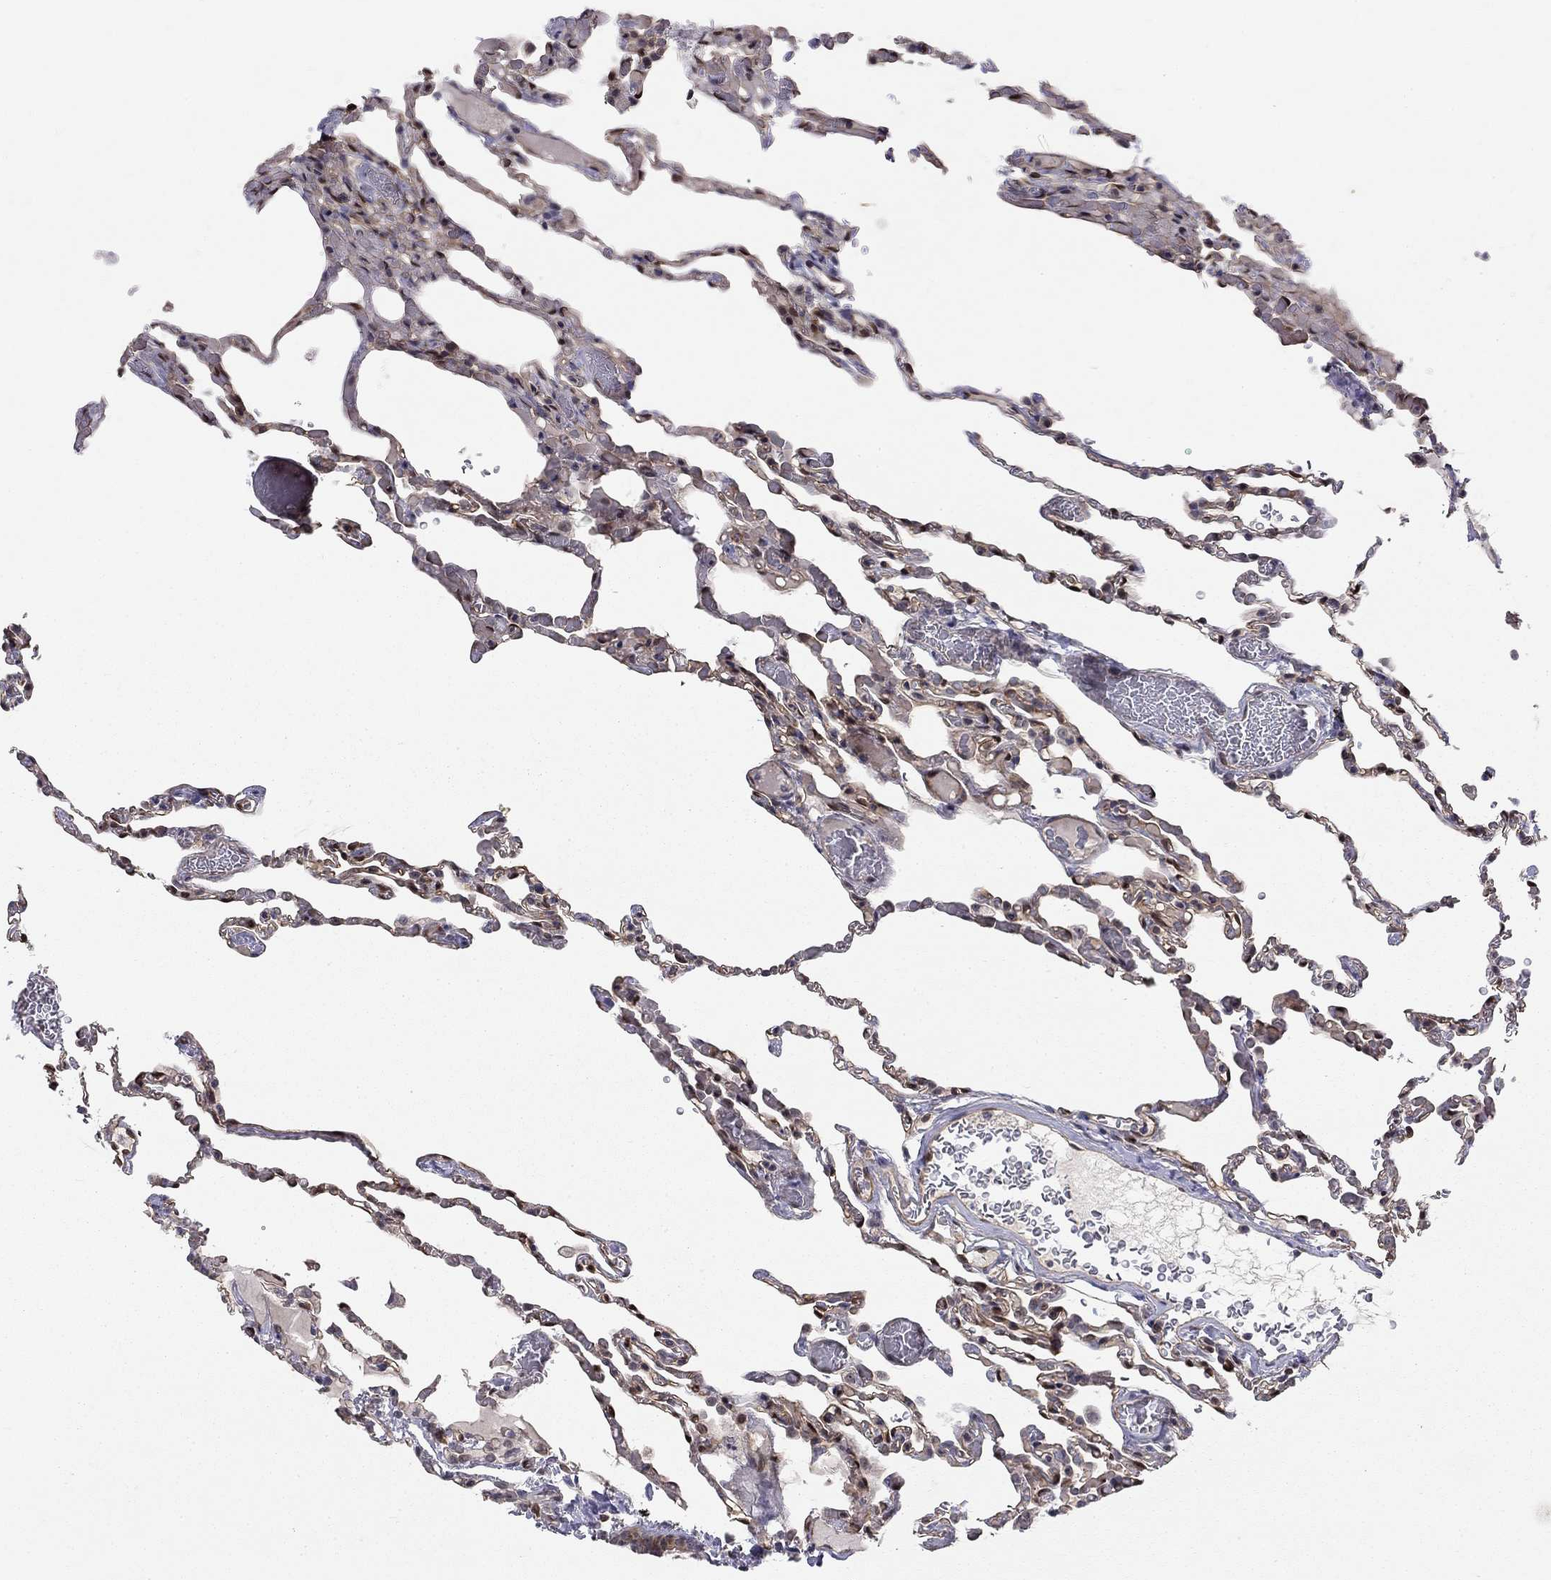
{"staining": {"intensity": "weak", "quantity": "25%-75%", "location": "cytoplasmic/membranous"}, "tissue": "lung", "cell_type": "Alveolar cells", "image_type": "normal", "snomed": [{"axis": "morphology", "description": "Normal tissue, NOS"}, {"axis": "topography", "description": "Lung"}], "caption": "Protein staining shows weak cytoplasmic/membranous positivity in approximately 25%-75% of alveolar cells in benign lung. (Brightfield microscopy of DAB IHC at high magnification).", "gene": "STXBP6", "patient": {"sex": "female", "age": 43}}